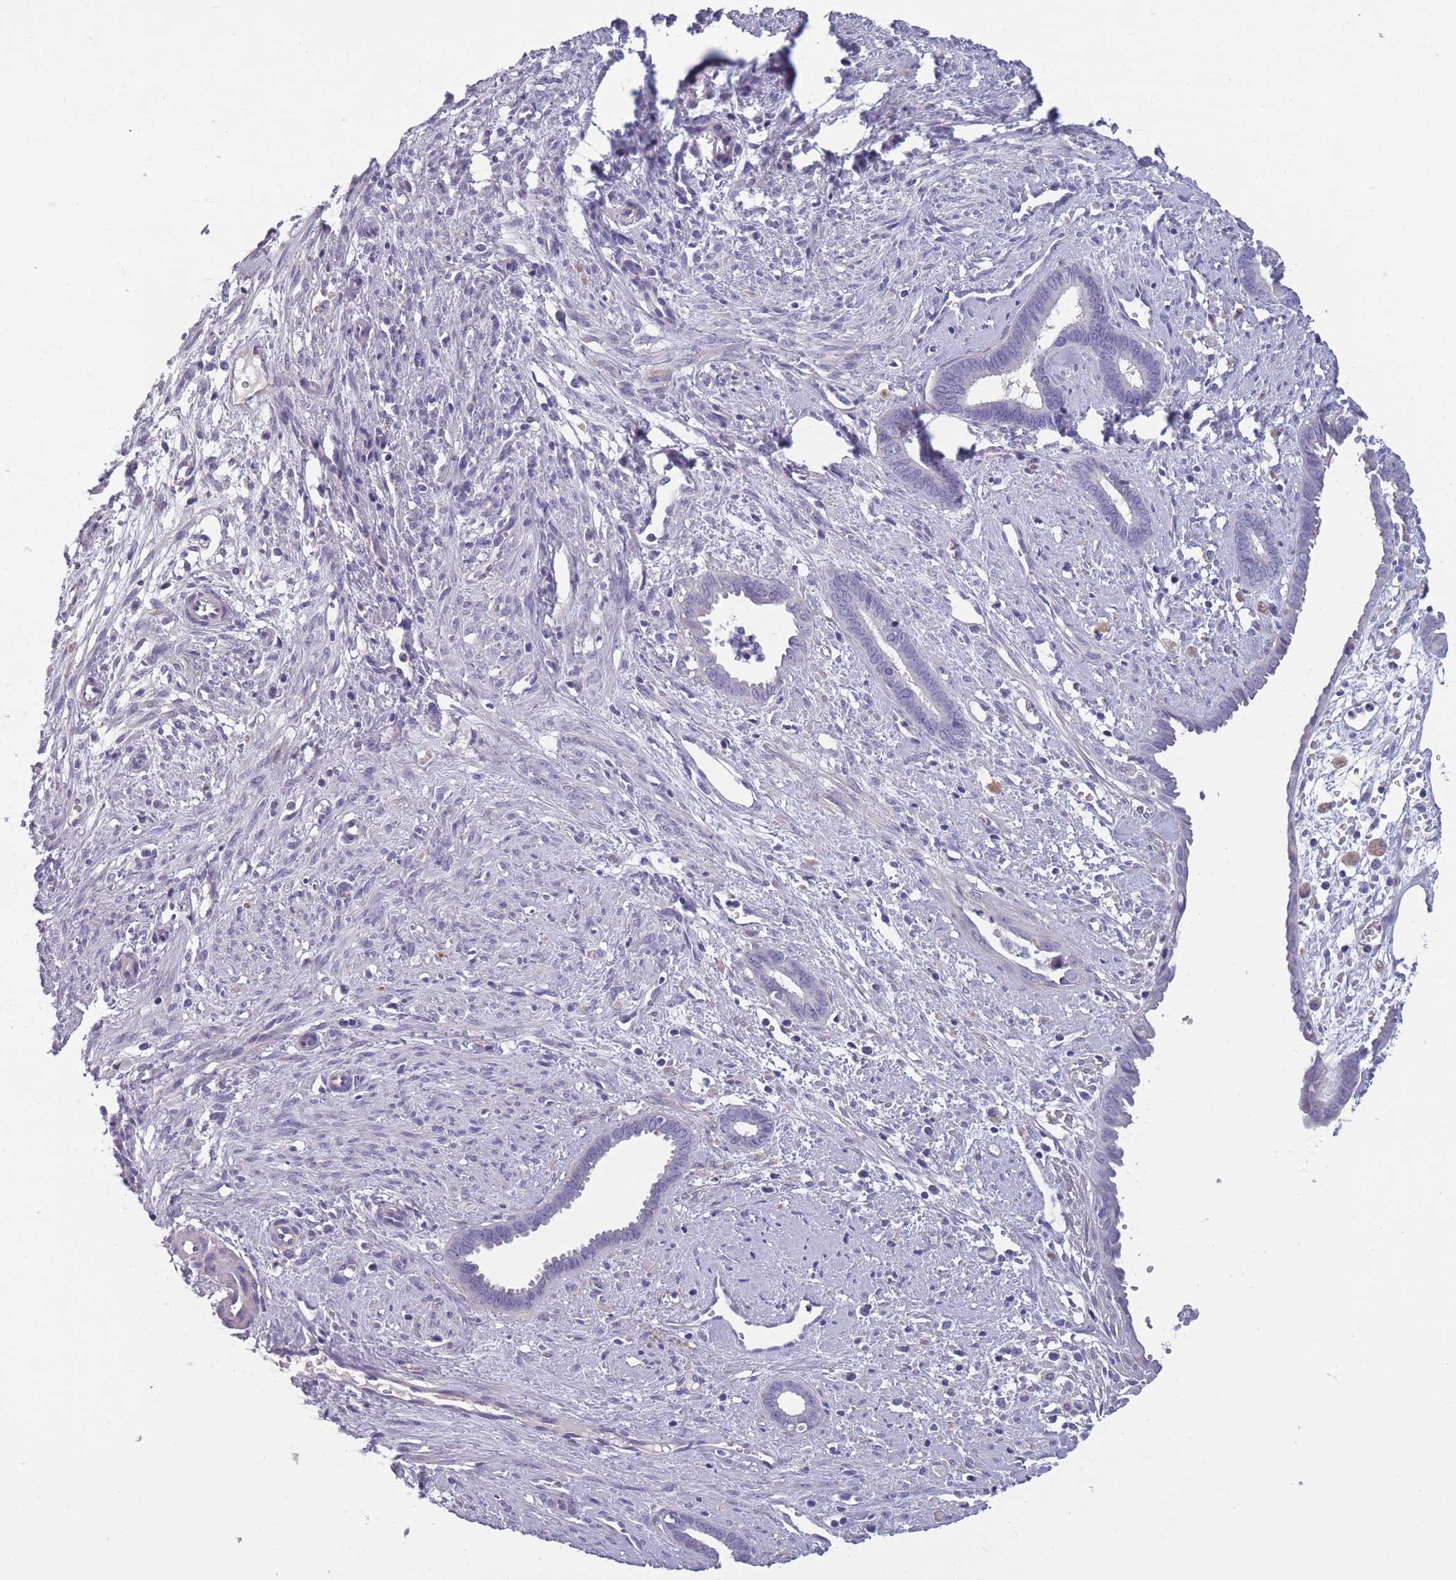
{"staining": {"intensity": "negative", "quantity": "none", "location": "none"}, "tissue": "endometrium", "cell_type": "Cells in endometrial stroma", "image_type": "normal", "snomed": [{"axis": "morphology", "description": "Normal tissue, NOS"}, {"axis": "topography", "description": "Endometrium"}], "caption": "An image of endometrium stained for a protein displays no brown staining in cells in endometrial stroma.", "gene": "OR4C5", "patient": {"sex": "female", "age": 61}}